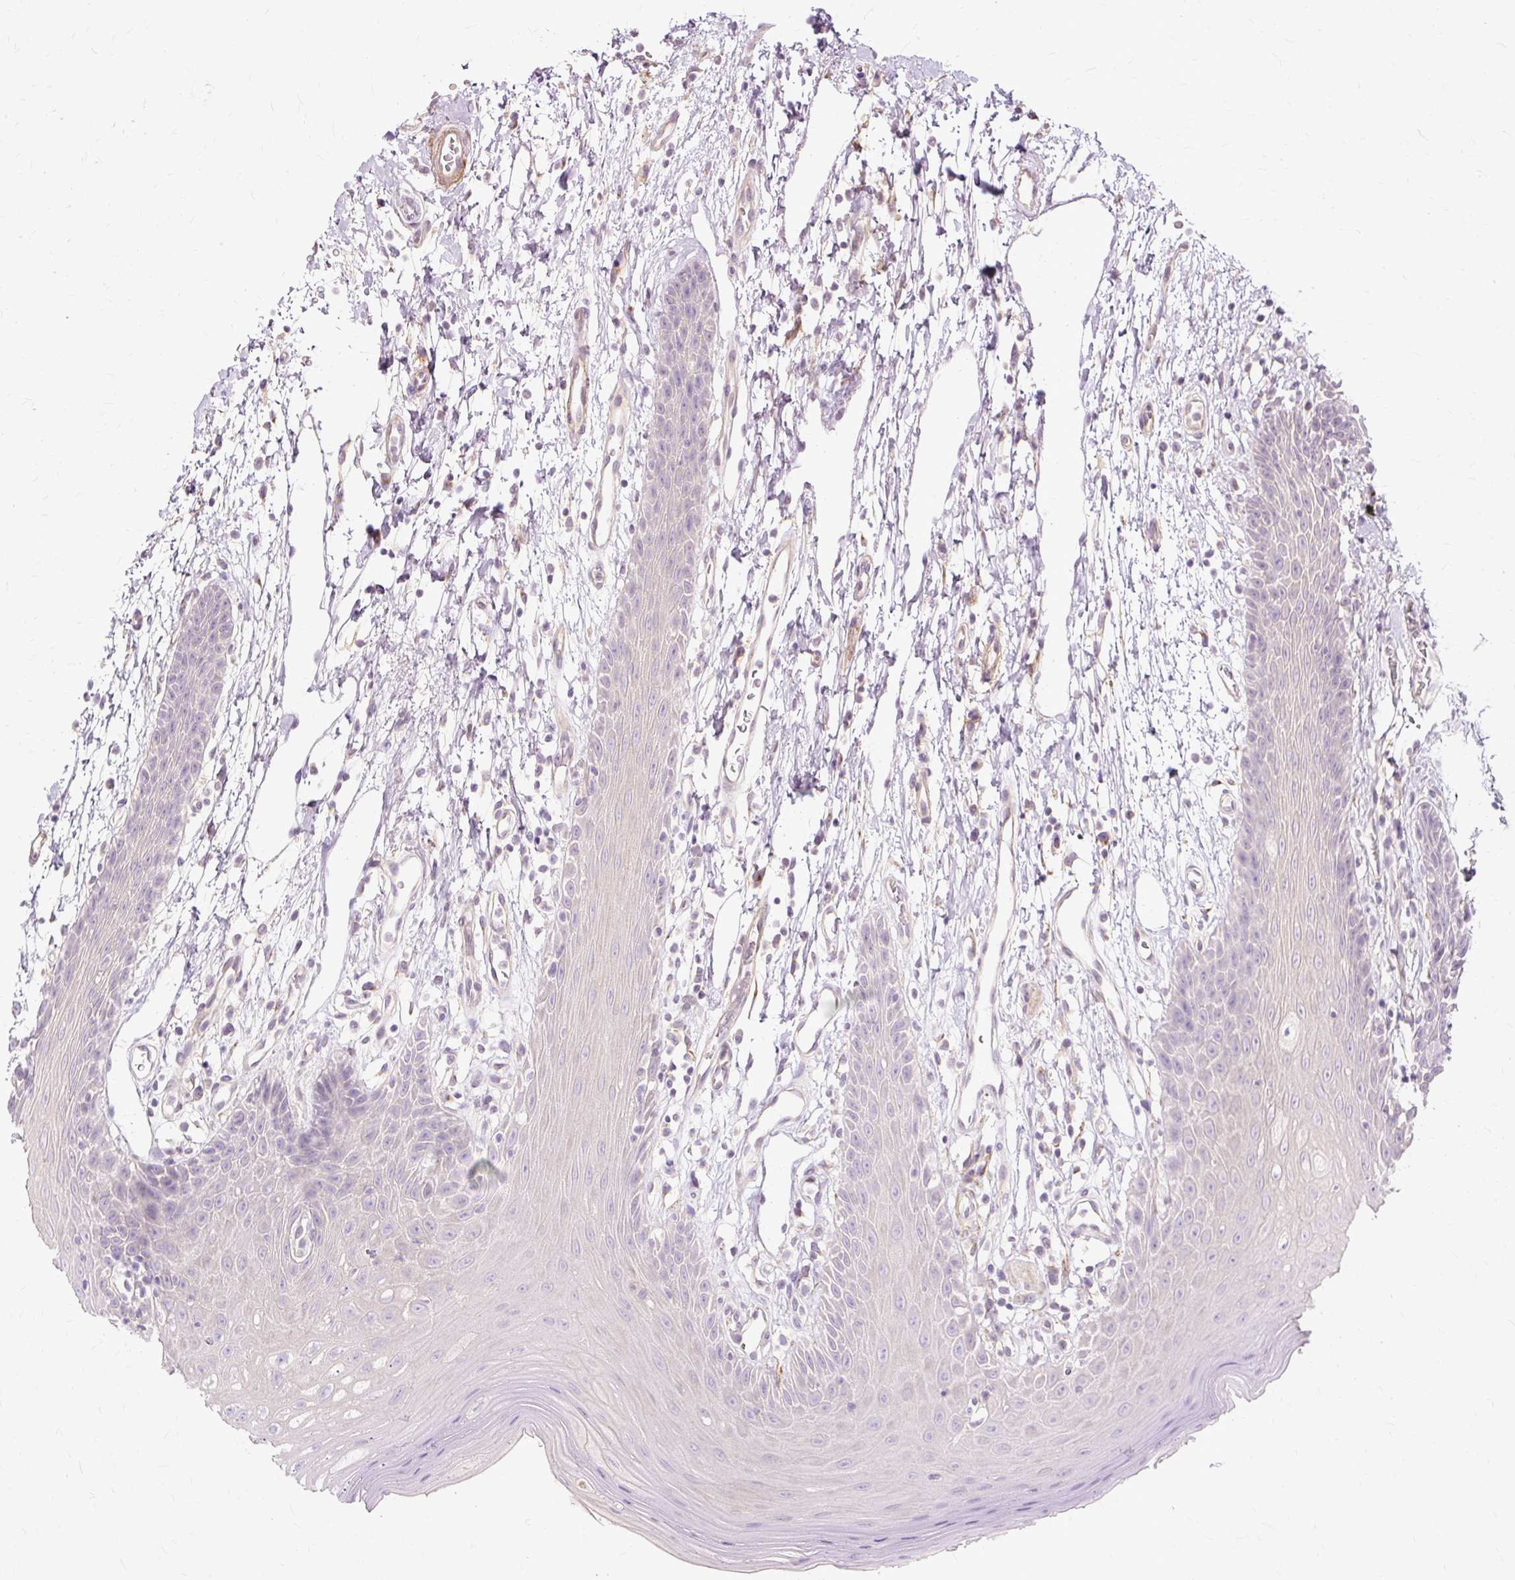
{"staining": {"intensity": "weak", "quantity": "<25%", "location": "cytoplasmic/membranous"}, "tissue": "oral mucosa", "cell_type": "Squamous epithelial cells", "image_type": "normal", "snomed": [{"axis": "morphology", "description": "Normal tissue, NOS"}, {"axis": "topography", "description": "Oral tissue"}, {"axis": "topography", "description": "Tounge, NOS"}], "caption": "Immunohistochemistry (IHC) histopathology image of unremarkable oral mucosa: oral mucosa stained with DAB reveals no significant protein positivity in squamous epithelial cells. The staining was performed using DAB (3,3'-diaminobenzidine) to visualize the protein expression in brown, while the nuclei were stained in blue with hematoxylin (Magnification: 20x).", "gene": "TSPAN8", "patient": {"sex": "female", "age": 59}}